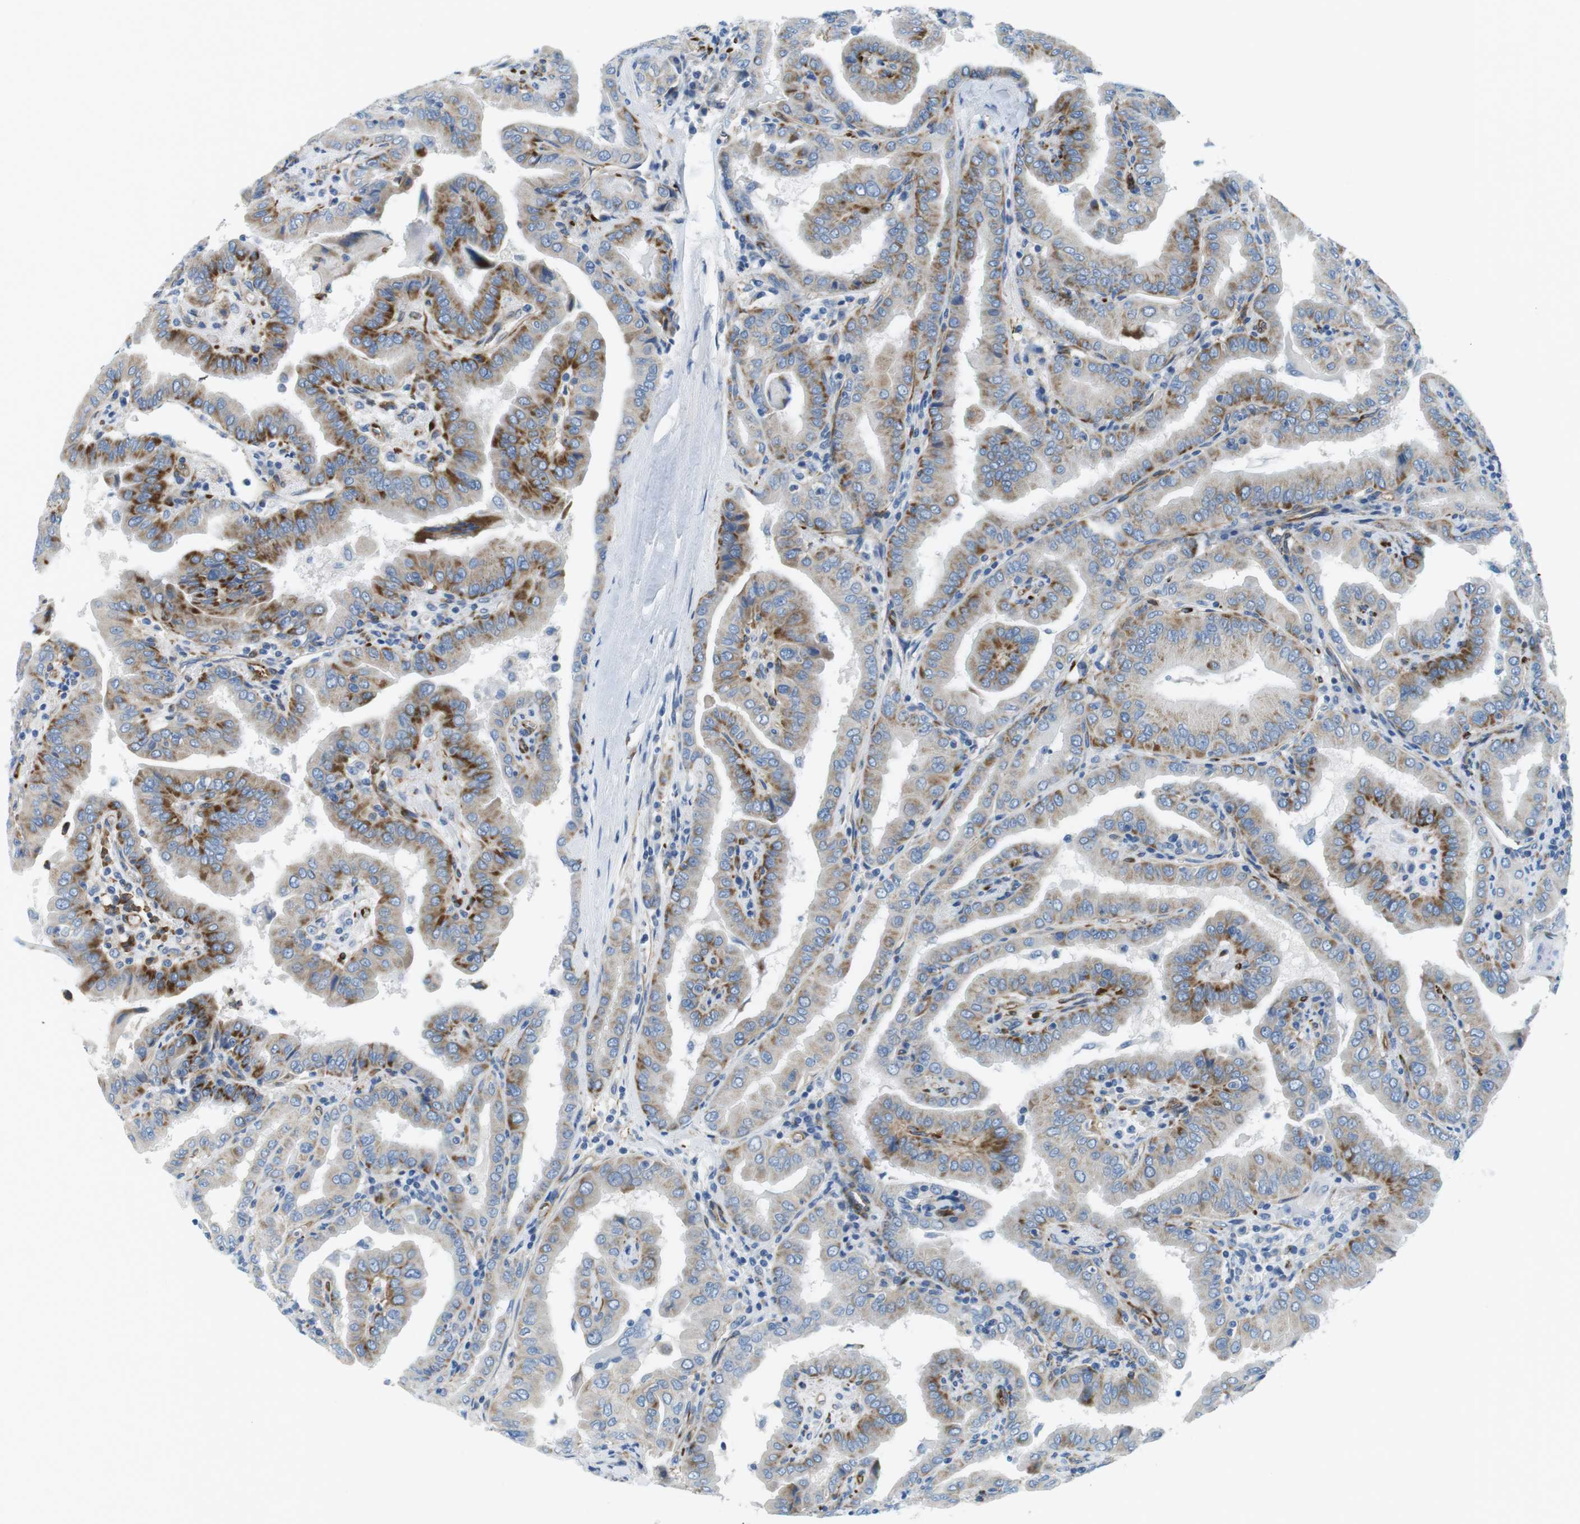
{"staining": {"intensity": "strong", "quantity": "<25%", "location": "cytoplasmic/membranous"}, "tissue": "thyroid cancer", "cell_type": "Tumor cells", "image_type": "cancer", "snomed": [{"axis": "morphology", "description": "Papillary adenocarcinoma, NOS"}, {"axis": "topography", "description": "Thyroid gland"}], "caption": "Strong cytoplasmic/membranous staining is appreciated in about <25% of tumor cells in papillary adenocarcinoma (thyroid).", "gene": "EMP2", "patient": {"sex": "male", "age": 33}}